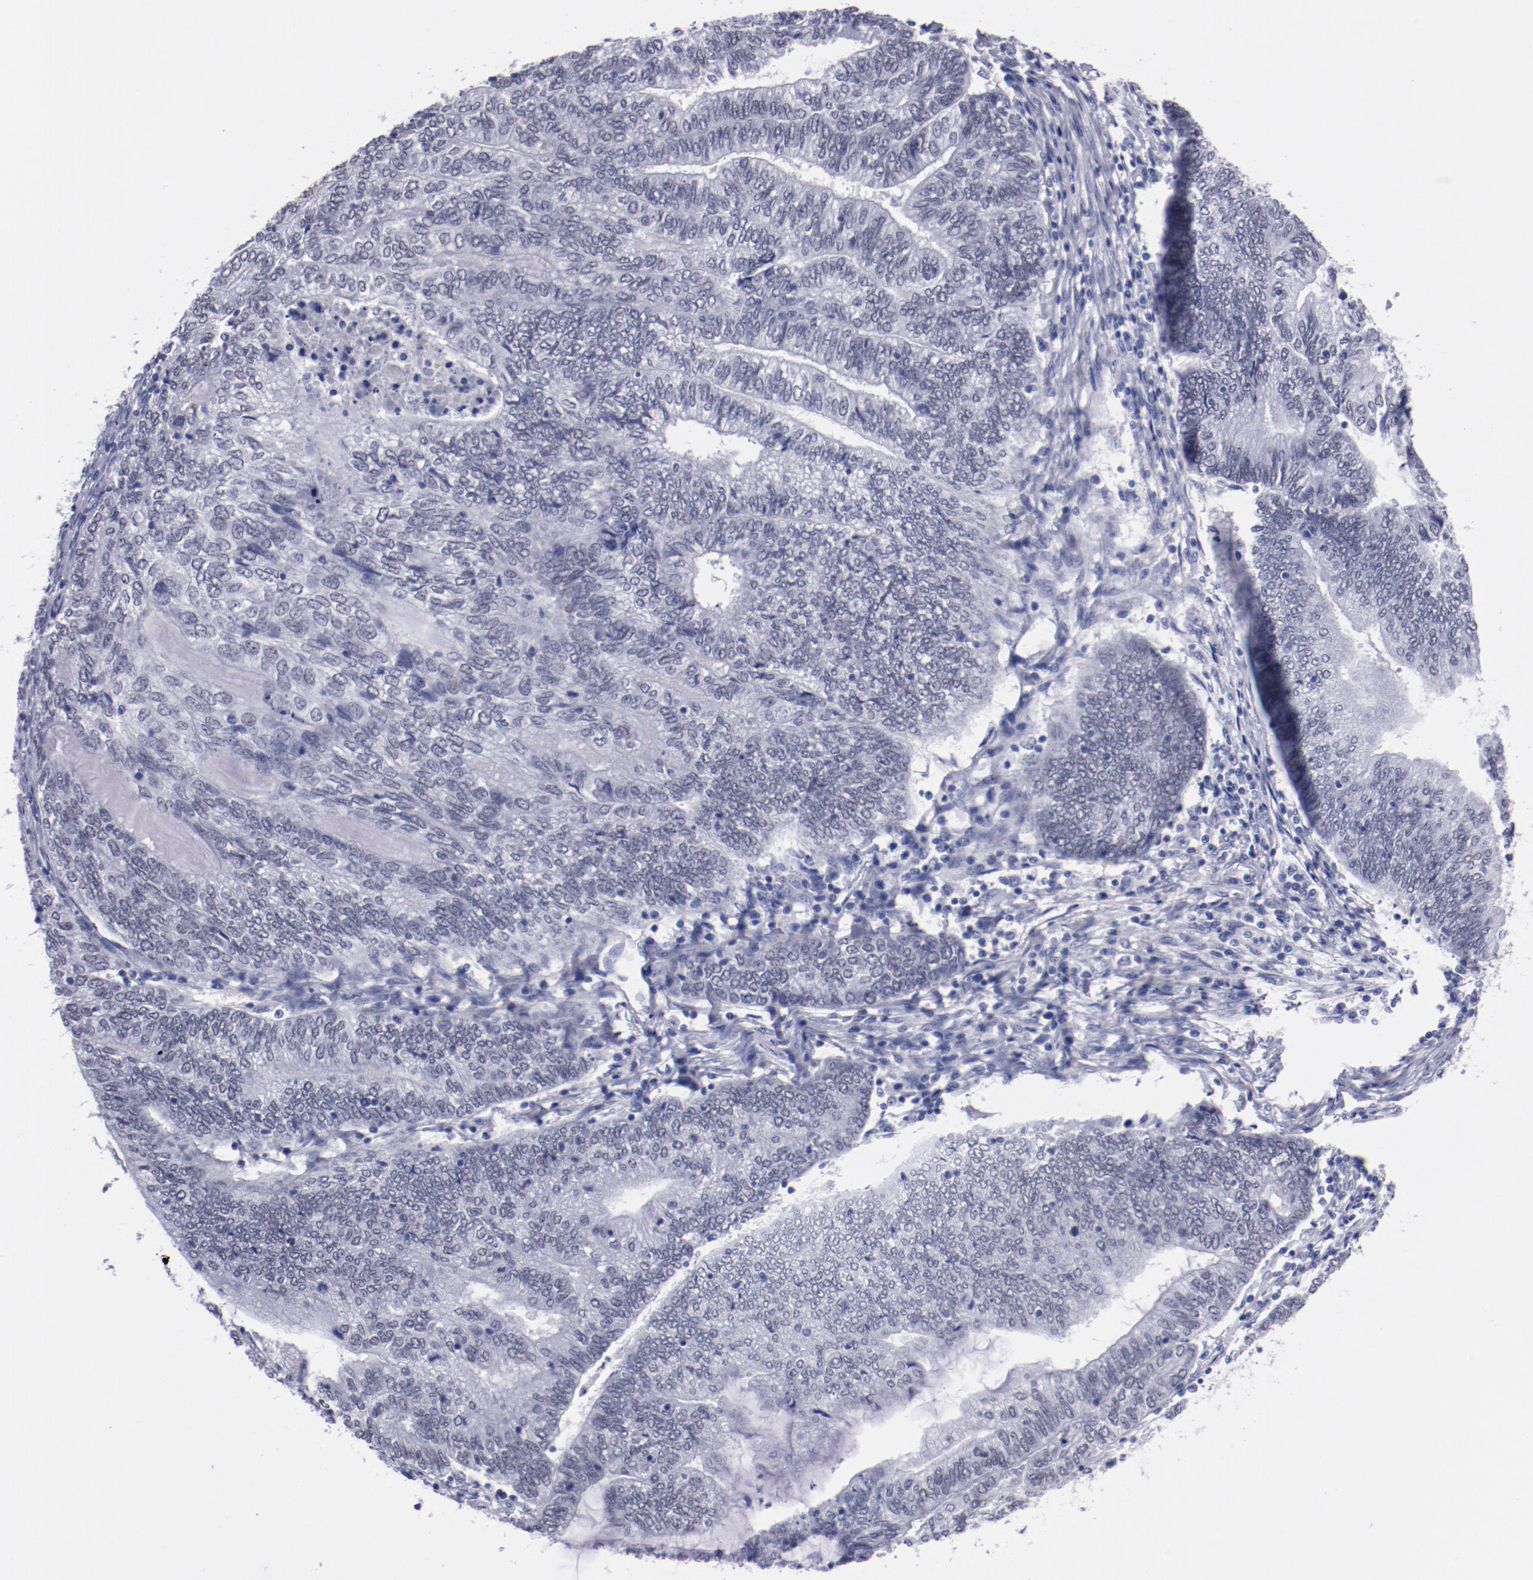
{"staining": {"intensity": "negative", "quantity": "none", "location": "none"}, "tissue": "endometrial cancer", "cell_type": "Tumor cells", "image_type": "cancer", "snomed": [{"axis": "morphology", "description": "Adenocarcinoma, NOS"}, {"axis": "topography", "description": "Uterus"}, {"axis": "topography", "description": "Endometrium"}], "caption": "DAB immunohistochemical staining of human adenocarcinoma (endometrial) shows no significant staining in tumor cells.", "gene": "HNF1B", "patient": {"sex": "female", "age": 70}}